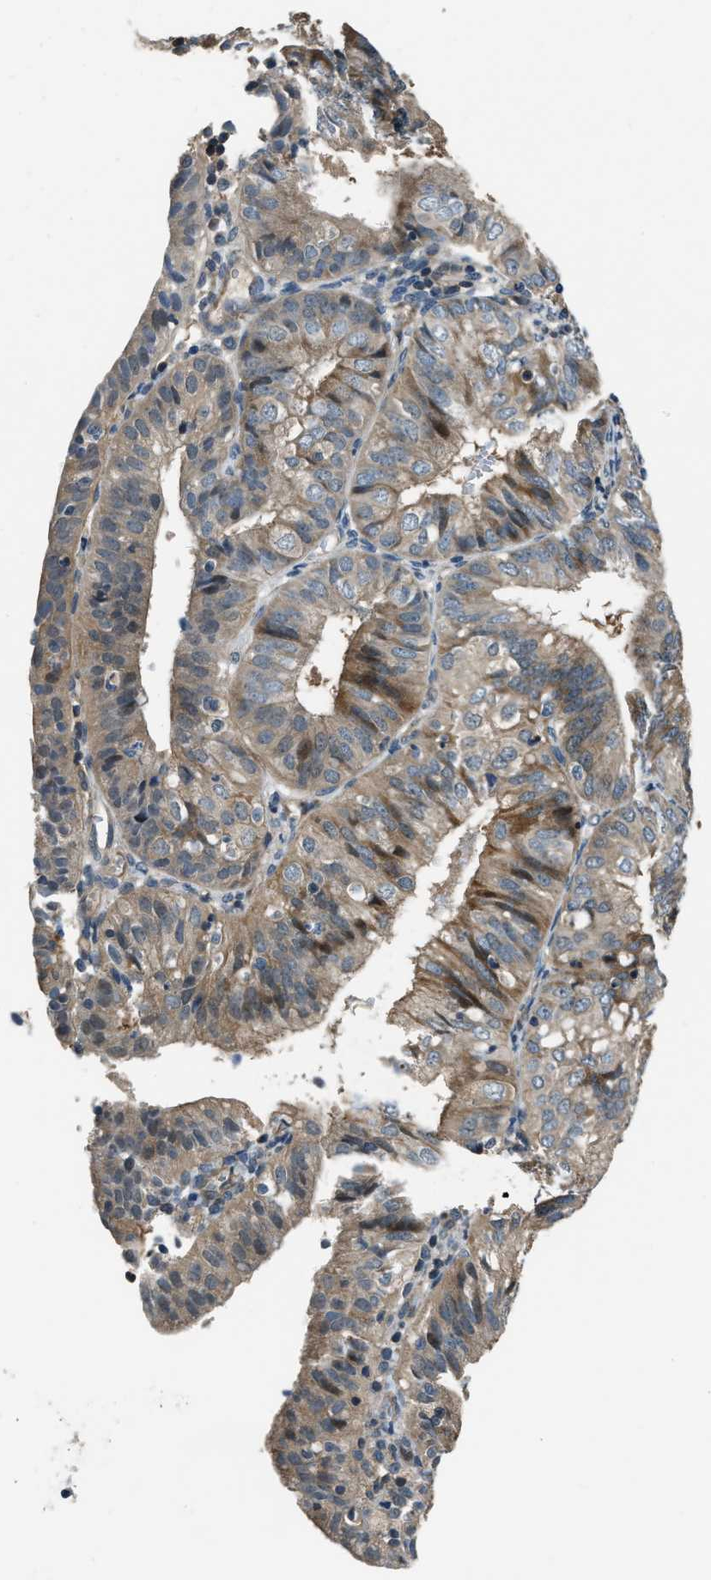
{"staining": {"intensity": "weak", "quantity": ">75%", "location": "cytoplasmic/membranous"}, "tissue": "endometrial cancer", "cell_type": "Tumor cells", "image_type": "cancer", "snomed": [{"axis": "morphology", "description": "Adenocarcinoma, NOS"}, {"axis": "topography", "description": "Endometrium"}], "caption": "A micrograph of endometrial cancer stained for a protein demonstrates weak cytoplasmic/membranous brown staining in tumor cells. (IHC, brightfield microscopy, high magnification).", "gene": "NUDCD3", "patient": {"sex": "female", "age": 58}}